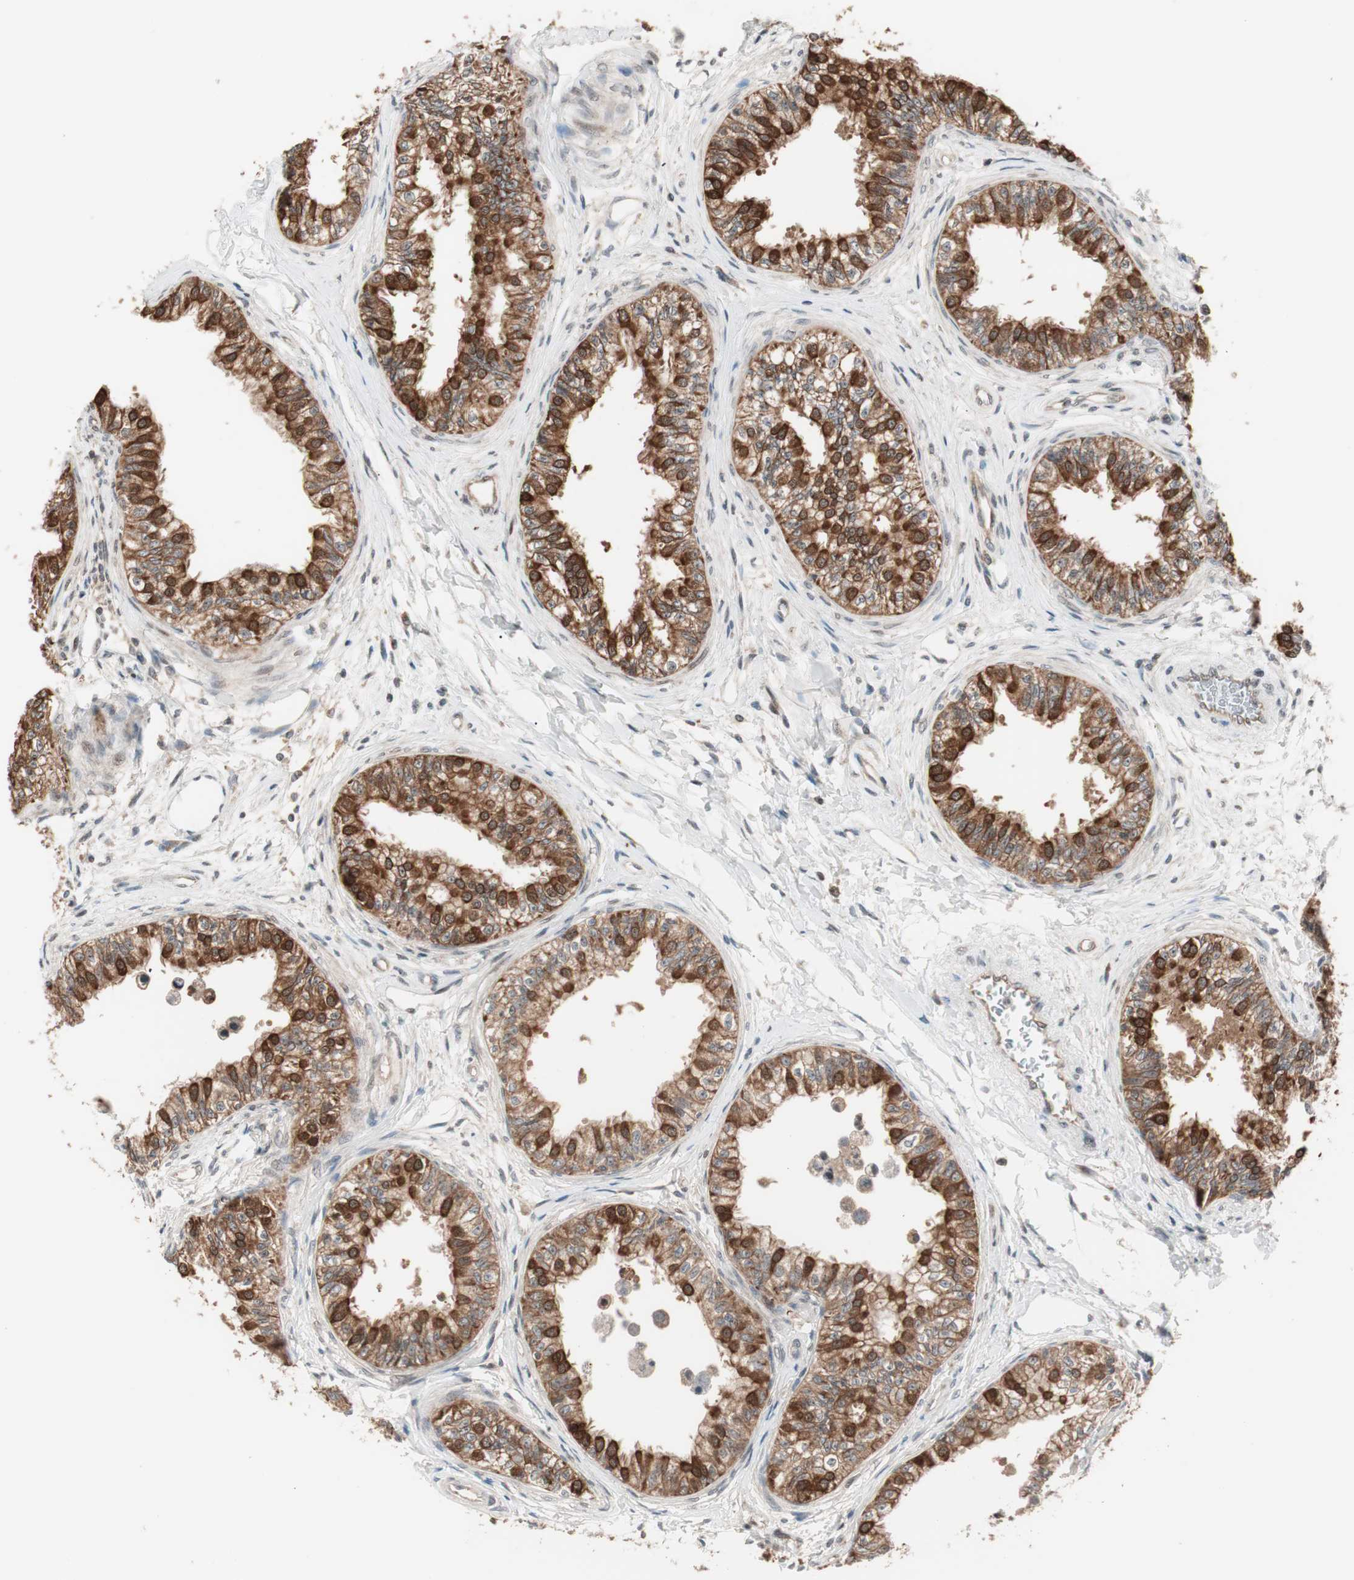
{"staining": {"intensity": "strong", "quantity": ">75%", "location": "cytoplasmic/membranous"}, "tissue": "epididymis", "cell_type": "Glandular cells", "image_type": "normal", "snomed": [{"axis": "morphology", "description": "Normal tissue, NOS"}, {"axis": "morphology", "description": "Adenocarcinoma, metastatic, NOS"}, {"axis": "topography", "description": "Testis"}, {"axis": "topography", "description": "Epididymis"}], "caption": "A high amount of strong cytoplasmic/membranous staining is identified in approximately >75% of glandular cells in normal epididymis. (DAB IHC, brown staining for protein, blue staining for nuclei).", "gene": "FBXO5", "patient": {"sex": "male", "age": 26}}